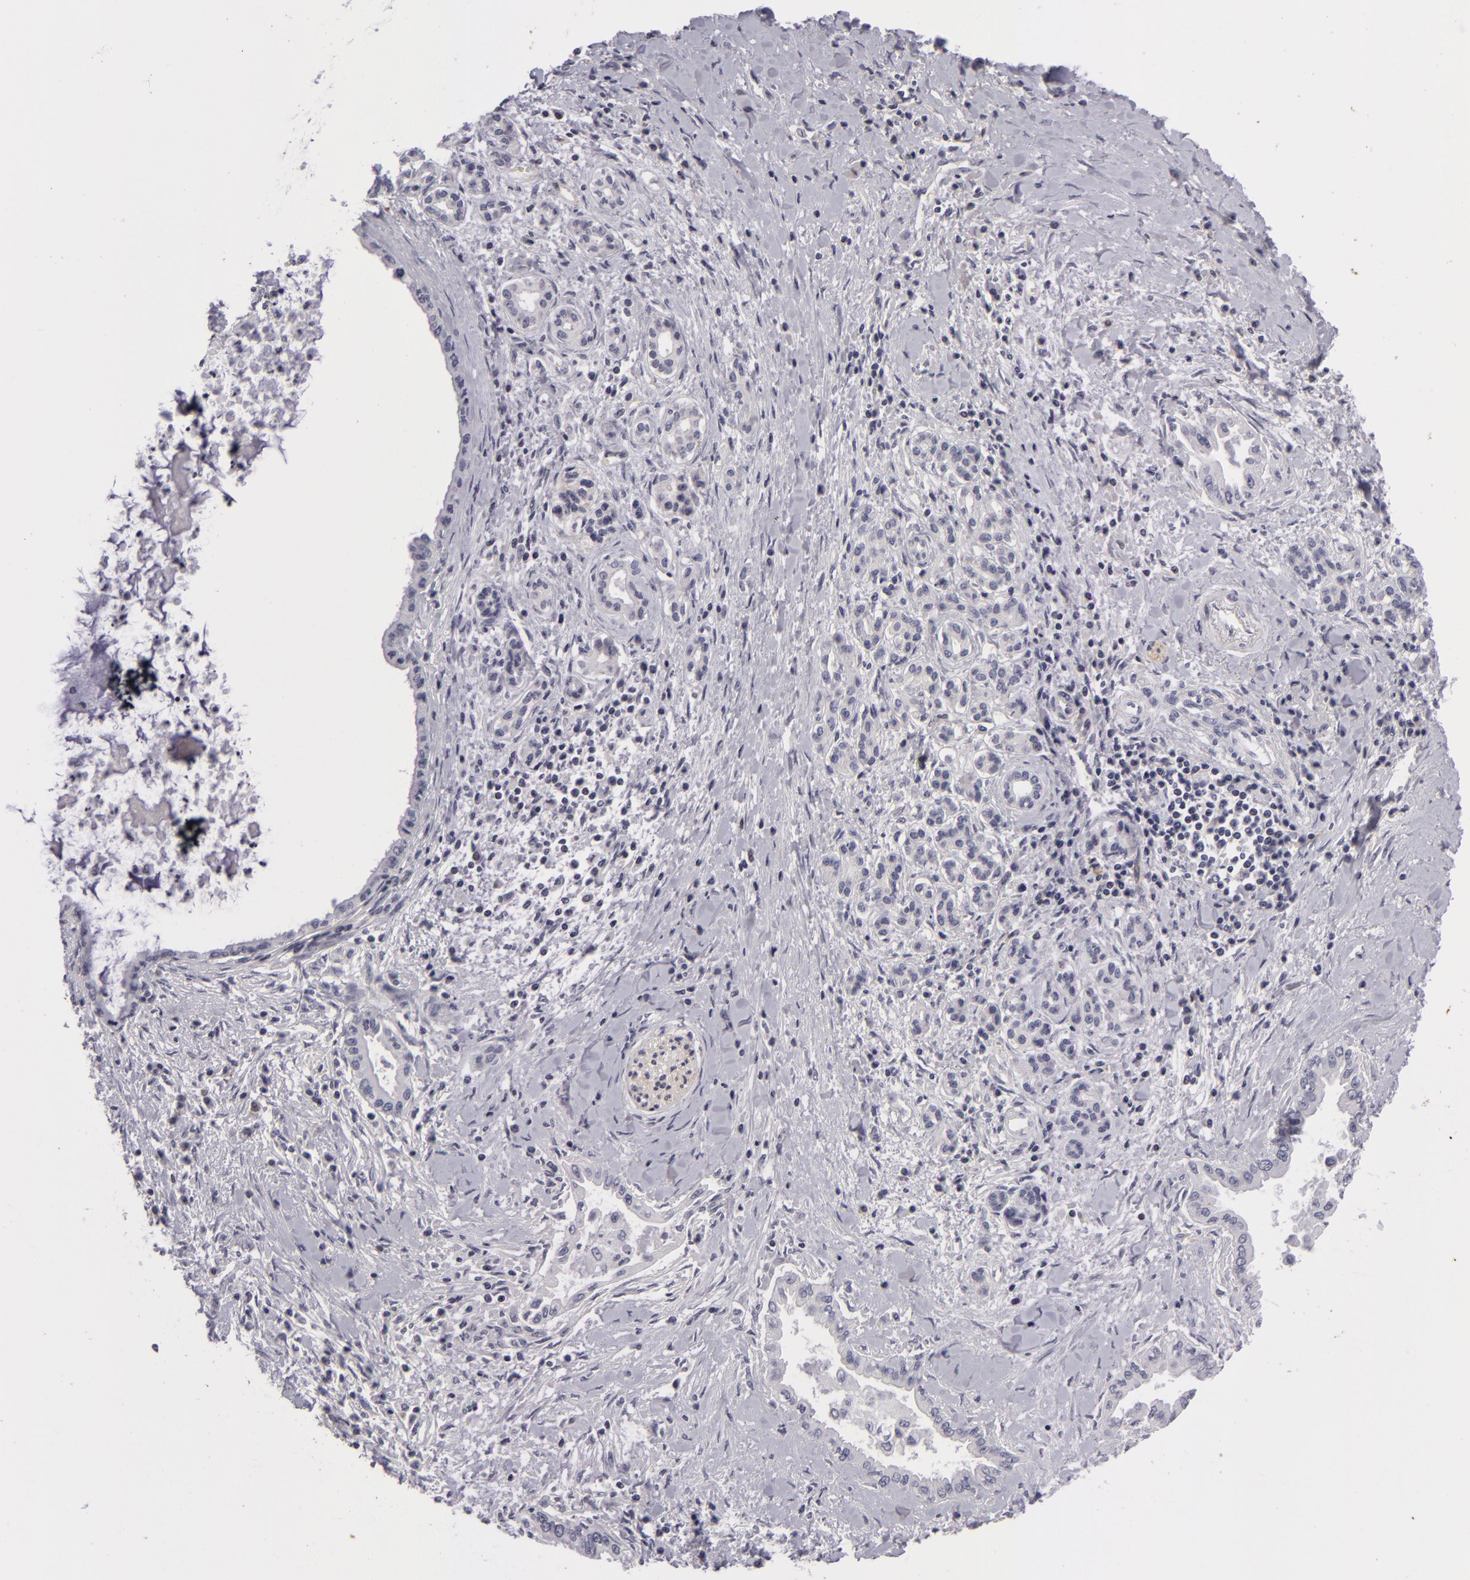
{"staining": {"intensity": "negative", "quantity": "none", "location": "none"}, "tissue": "pancreatic cancer", "cell_type": "Tumor cells", "image_type": "cancer", "snomed": [{"axis": "morphology", "description": "Adenocarcinoma, NOS"}, {"axis": "topography", "description": "Pancreas"}], "caption": "An IHC histopathology image of adenocarcinoma (pancreatic) is shown. There is no staining in tumor cells of adenocarcinoma (pancreatic).", "gene": "NLGN4X", "patient": {"sex": "female", "age": 64}}